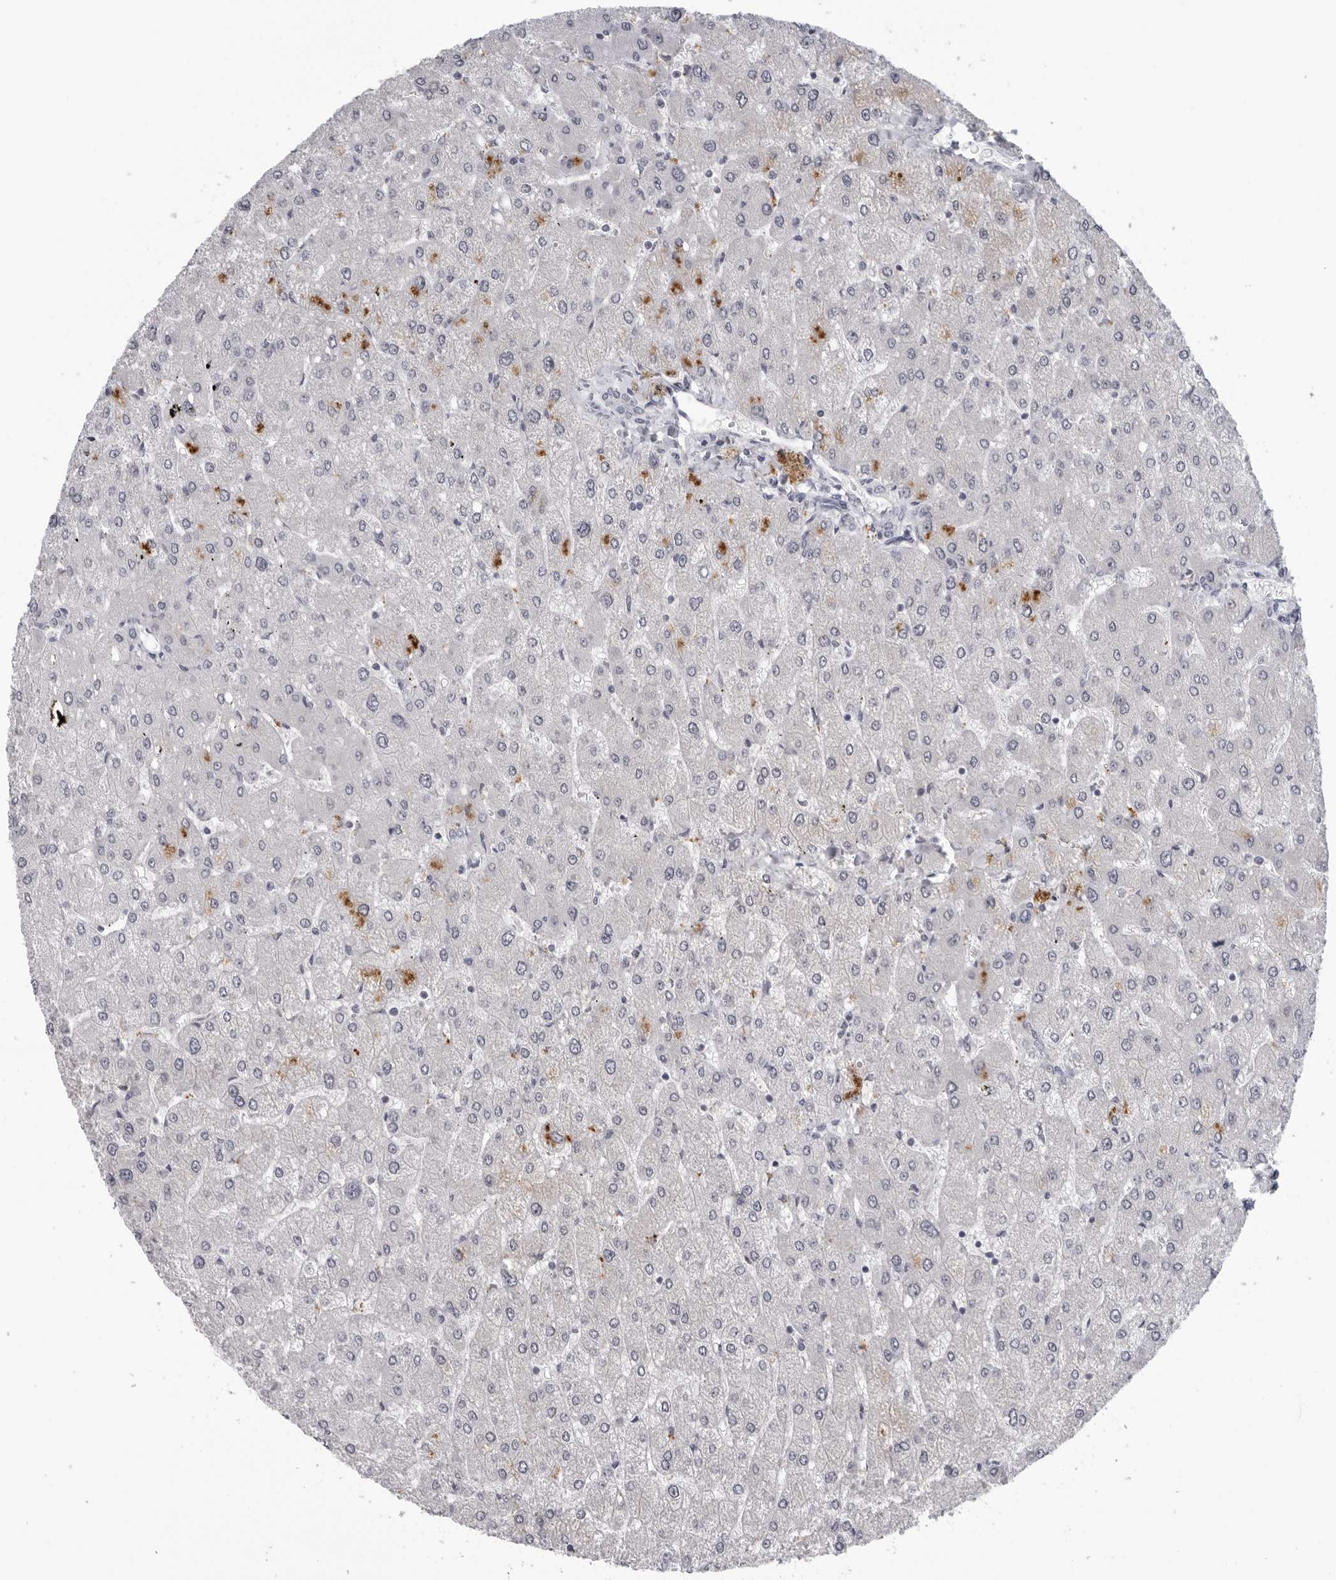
{"staining": {"intensity": "negative", "quantity": "none", "location": "none"}, "tissue": "liver", "cell_type": "Cholangiocytes", "image_type": "normal", "snomed": [{"axis": "morphology", "description": "Normal tissue, NOS"}, {"axis": "topography", "description": "Liver"}], "caption": "IHC of normal human liver shows no staining in cholangiocytes.", "gene": "OPLAH", "patient": {"sex": "male", "age": 55}}